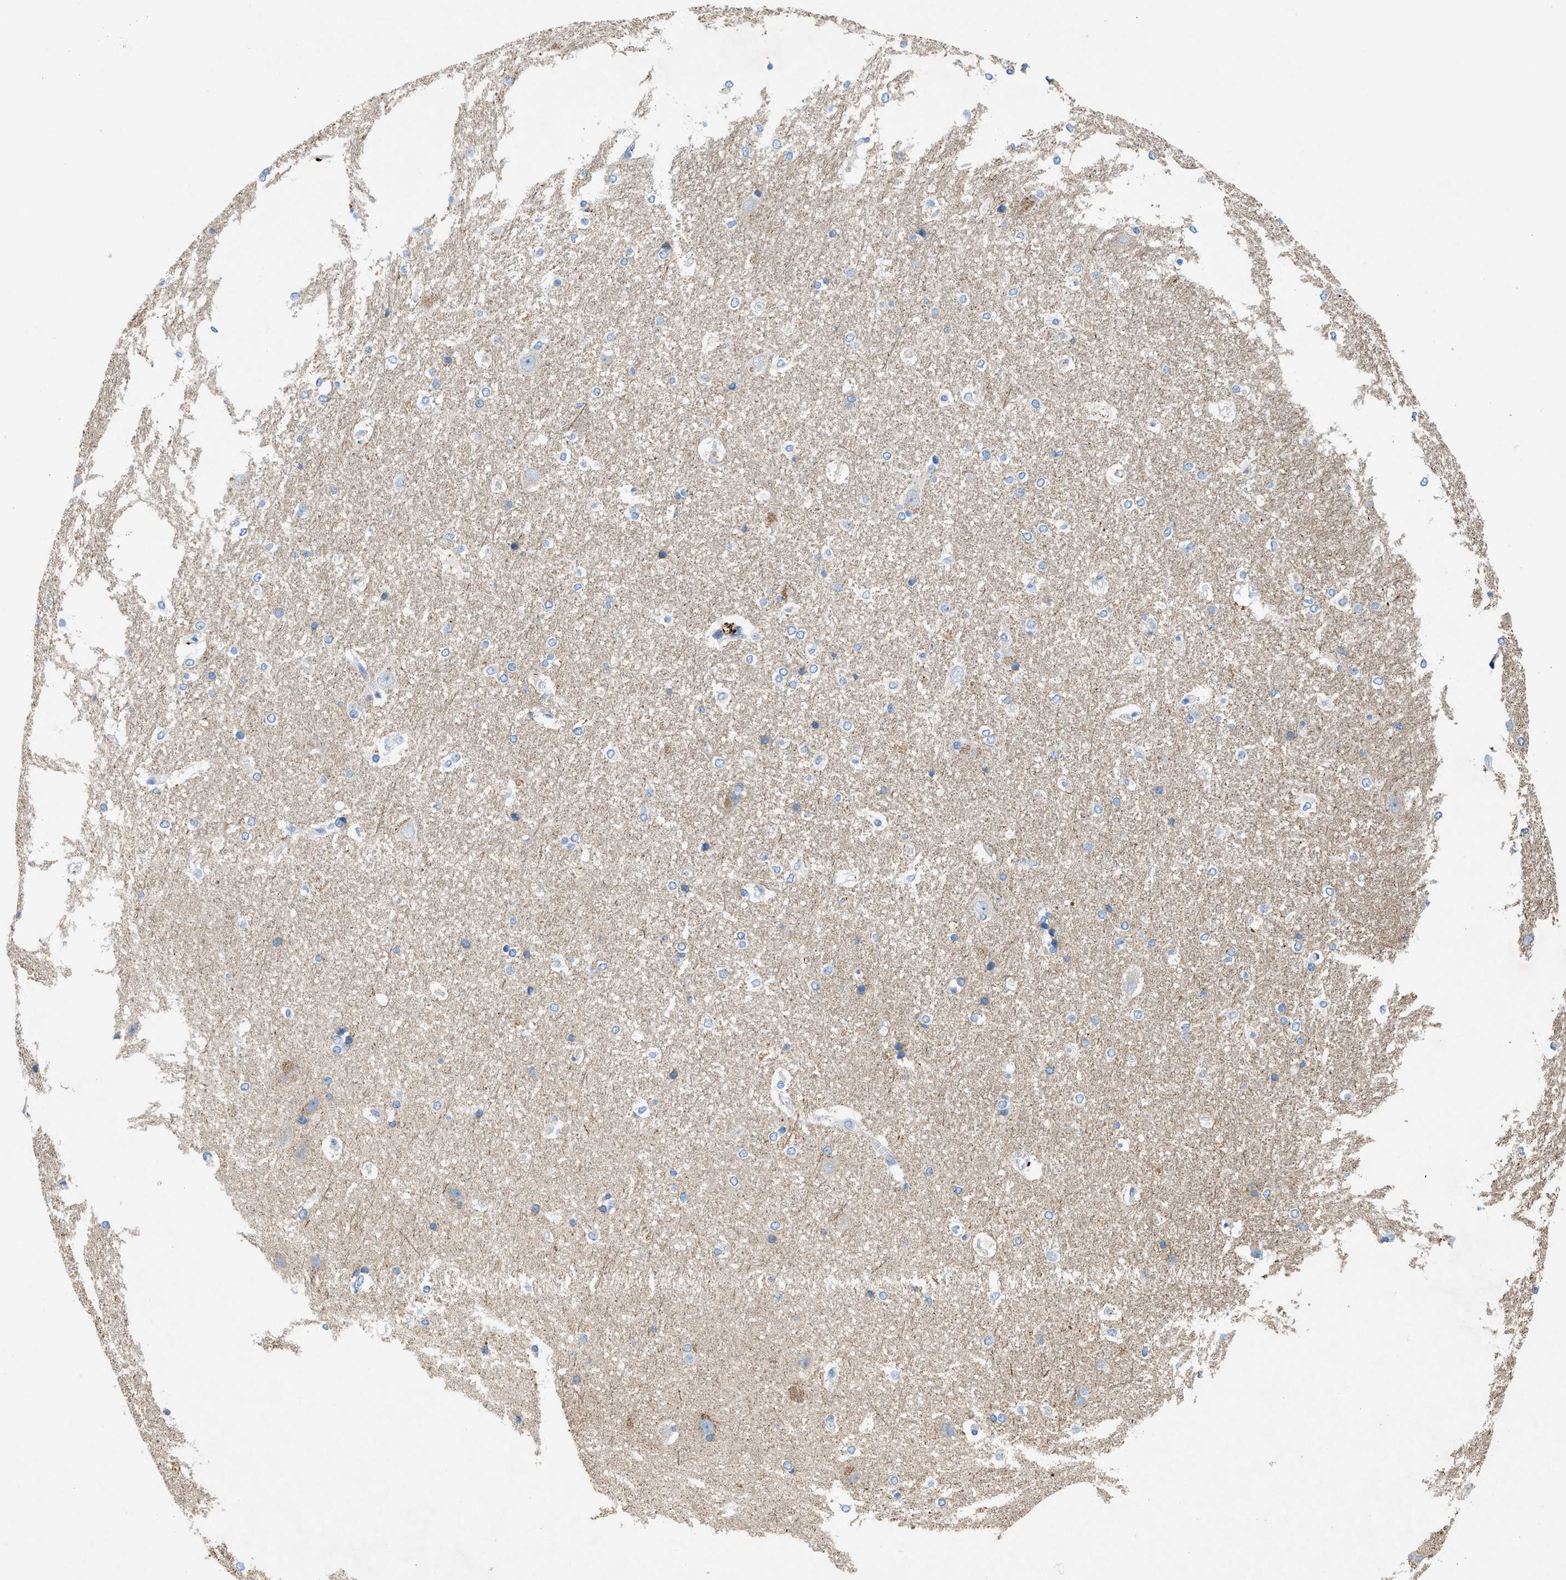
{"staining": {"intensity": "negative", "quantity": "none", "location": "none"}, "tissue": "hippocampus", "cell_type": "Glial cells", "image_type": "normal", "snomed": [{"axis": "morphology", "description": "Normal tissue, NOS"}, {"axis": "topography", "description": "Hippocampus"}], "caption": "Immunohistochemical staining of normal human hippocampus reveals no significant positivity in glial cells. (DAB immunohistochemistry (IHC) visualized using brightfield microscopy, high magnification).", "gene": "TMEM248", "patient": {"sex": "female", "age": 19}}